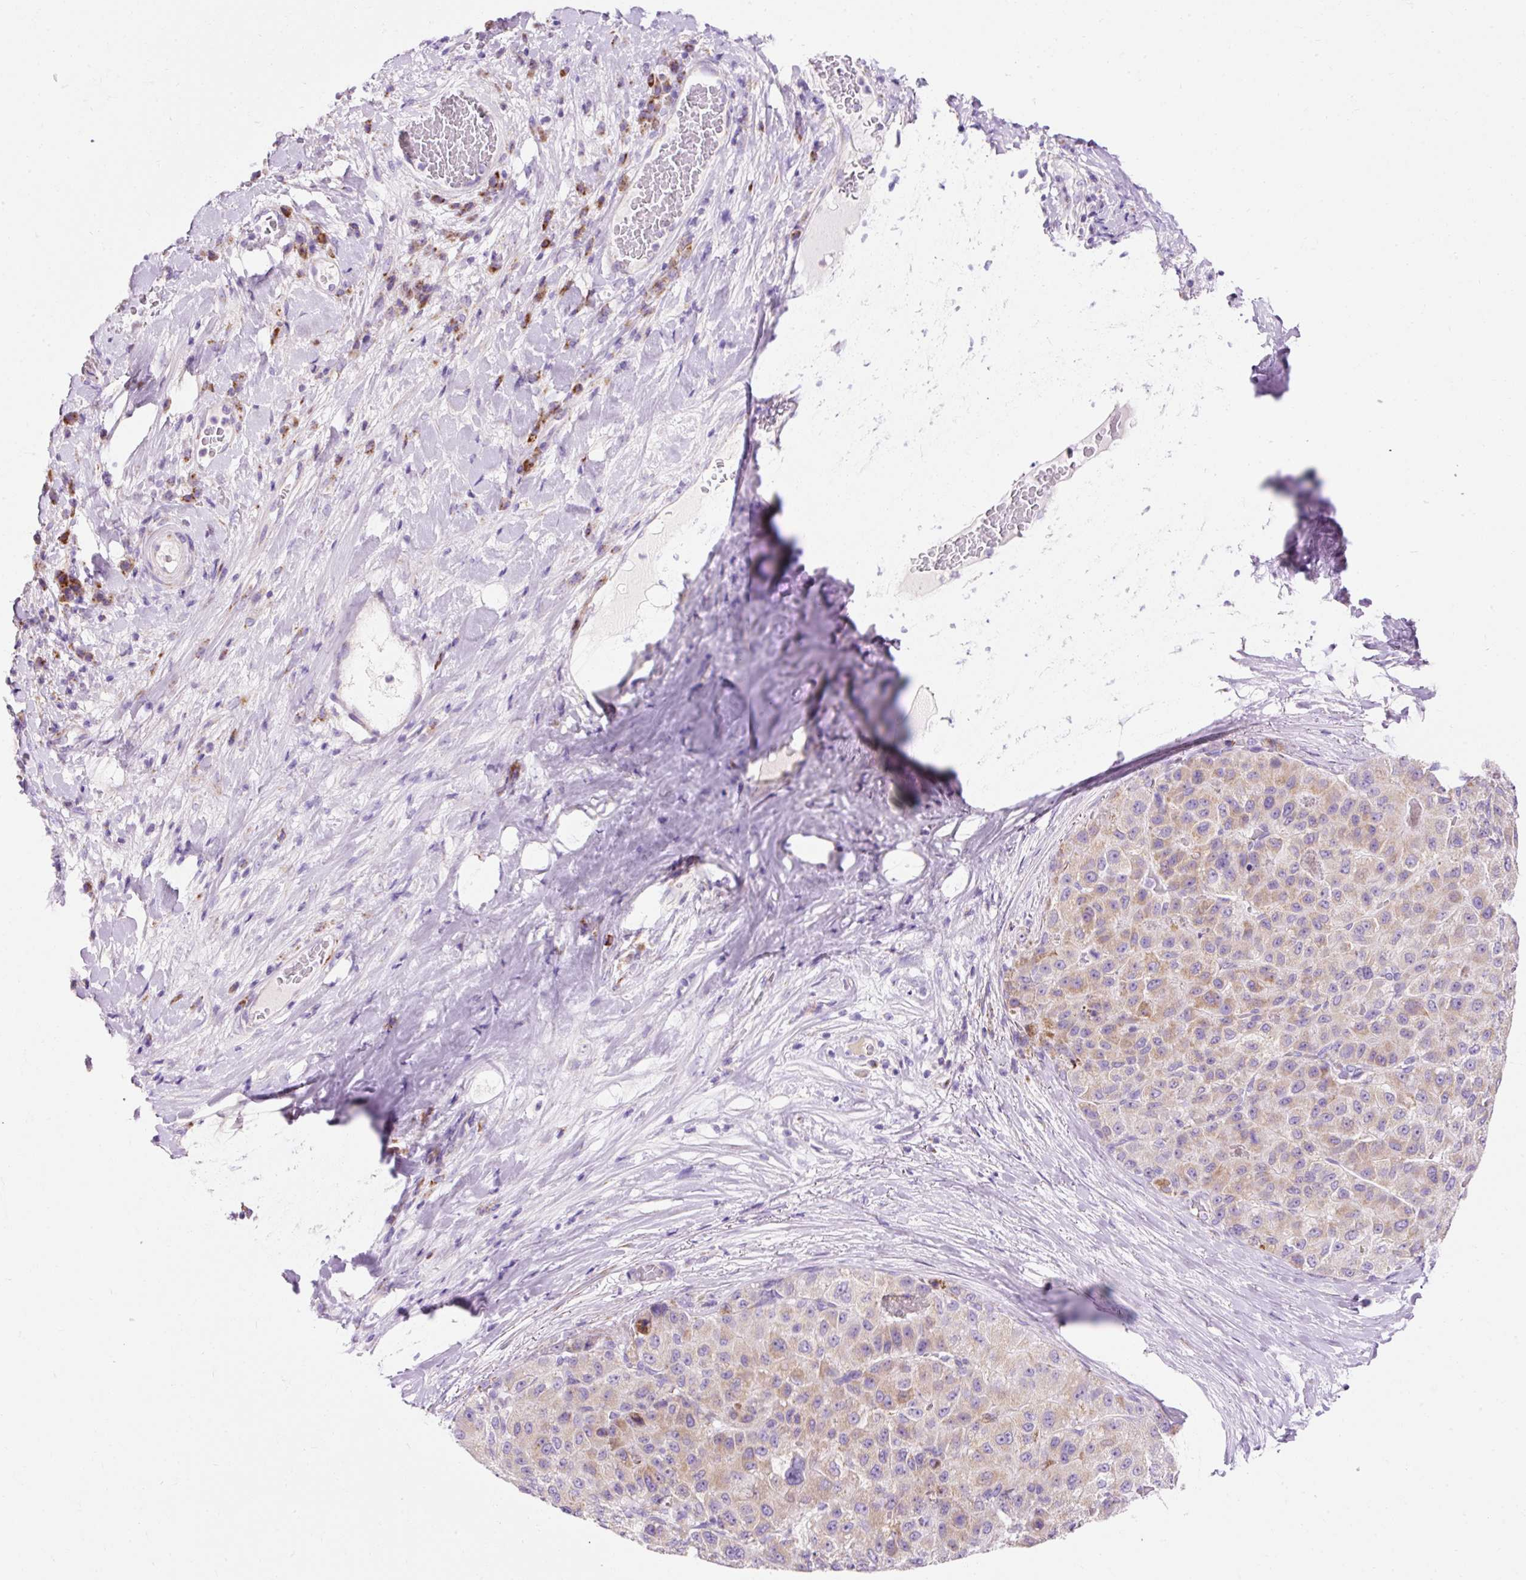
{"staining": {"intensity": "weak", "quantity": ">75%", "location": "cytoplasmic/membranous"}, "tissue": "liver cancer", "cell_type": "Tumor cells", "image_type": "cancer", "snomed": [{"axis": "morphology", "description": "Carcinoma, Hepatocellular, NOS"}, {"axis": "topography", "description": "Liver"}], "caption": "The micrograph shows immunohistochemical staining of liver cancer. There is weak cytoplasmic/membranous staining is present in about >75% of tumor cells. (DAB = brown stain, brightfield microscopy at high magnification).", "gene": "PLPP2", "patient": {"sex": "male", "age": 80}}